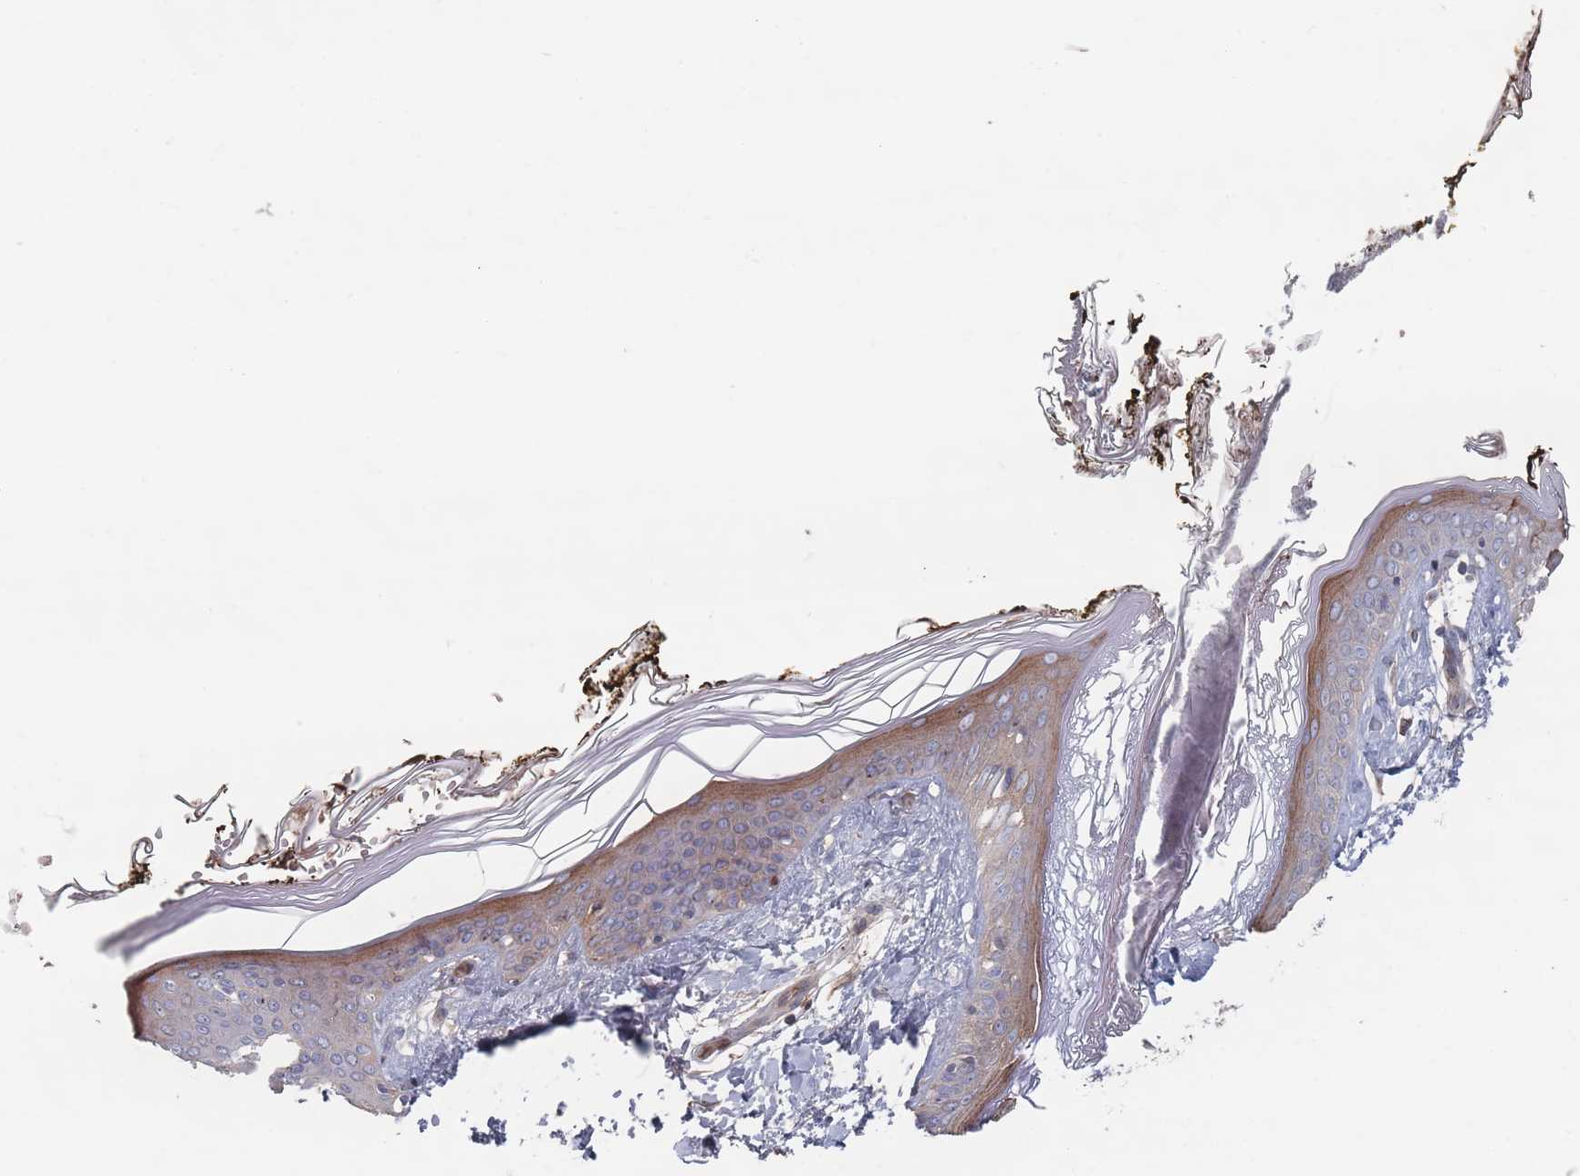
{"staining": {"intensity": "moderate", "quantity": ">75%", "location": "cytoplasmic/membranous"}, "tissue": "skin", "cell_type": "Fibroblasts", "image_type": "normal", "snomed": [{"axis": "morphology", "description": "Normal tissue, NOS"}, {"axis": "topography", "description": "Skin"}], "caption": "A brown stain highlights moderate cytoplasmic/membranous expression of a protein in fibroblasts of benign human skin.", "gene": "PLEKHA4", "patient": {"sex": "female", "age": 34}}